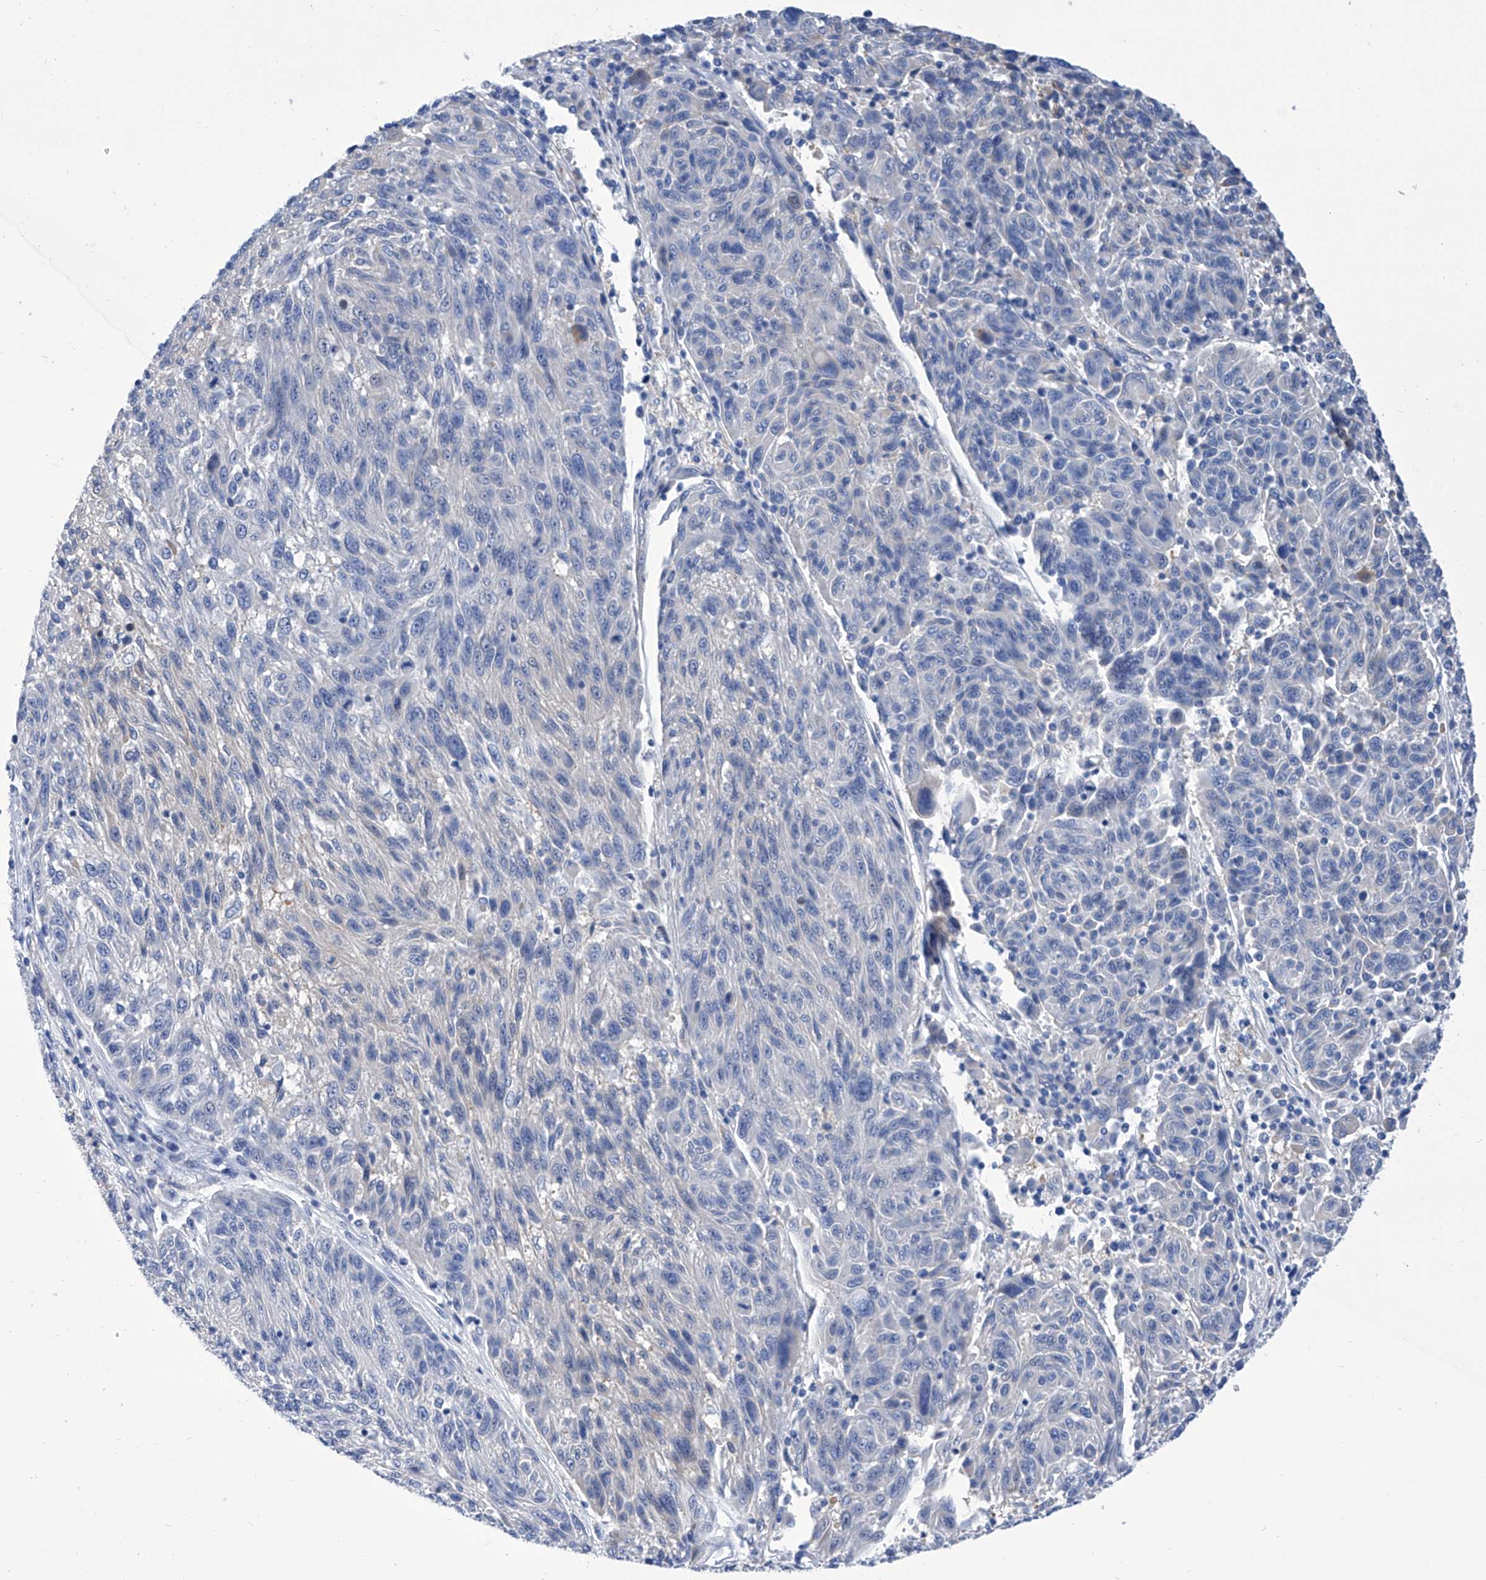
{"staining": {"intensity": "negative", "quantity": "none", "location": "none"}, "tissue": "melanoma", "cell_type": "Tumor cells", "image_type": "cancer", "snomed": [{"axis": "morphology", "description": "Malignant melanoma, NOS"}, {"axis": "topography", "description": "Skin"}], "caption": "Tumor cells show no significant protein expression in malignant melanoma.", "gene": "SMS", "patient": {"sex": "male", "age": 53}}